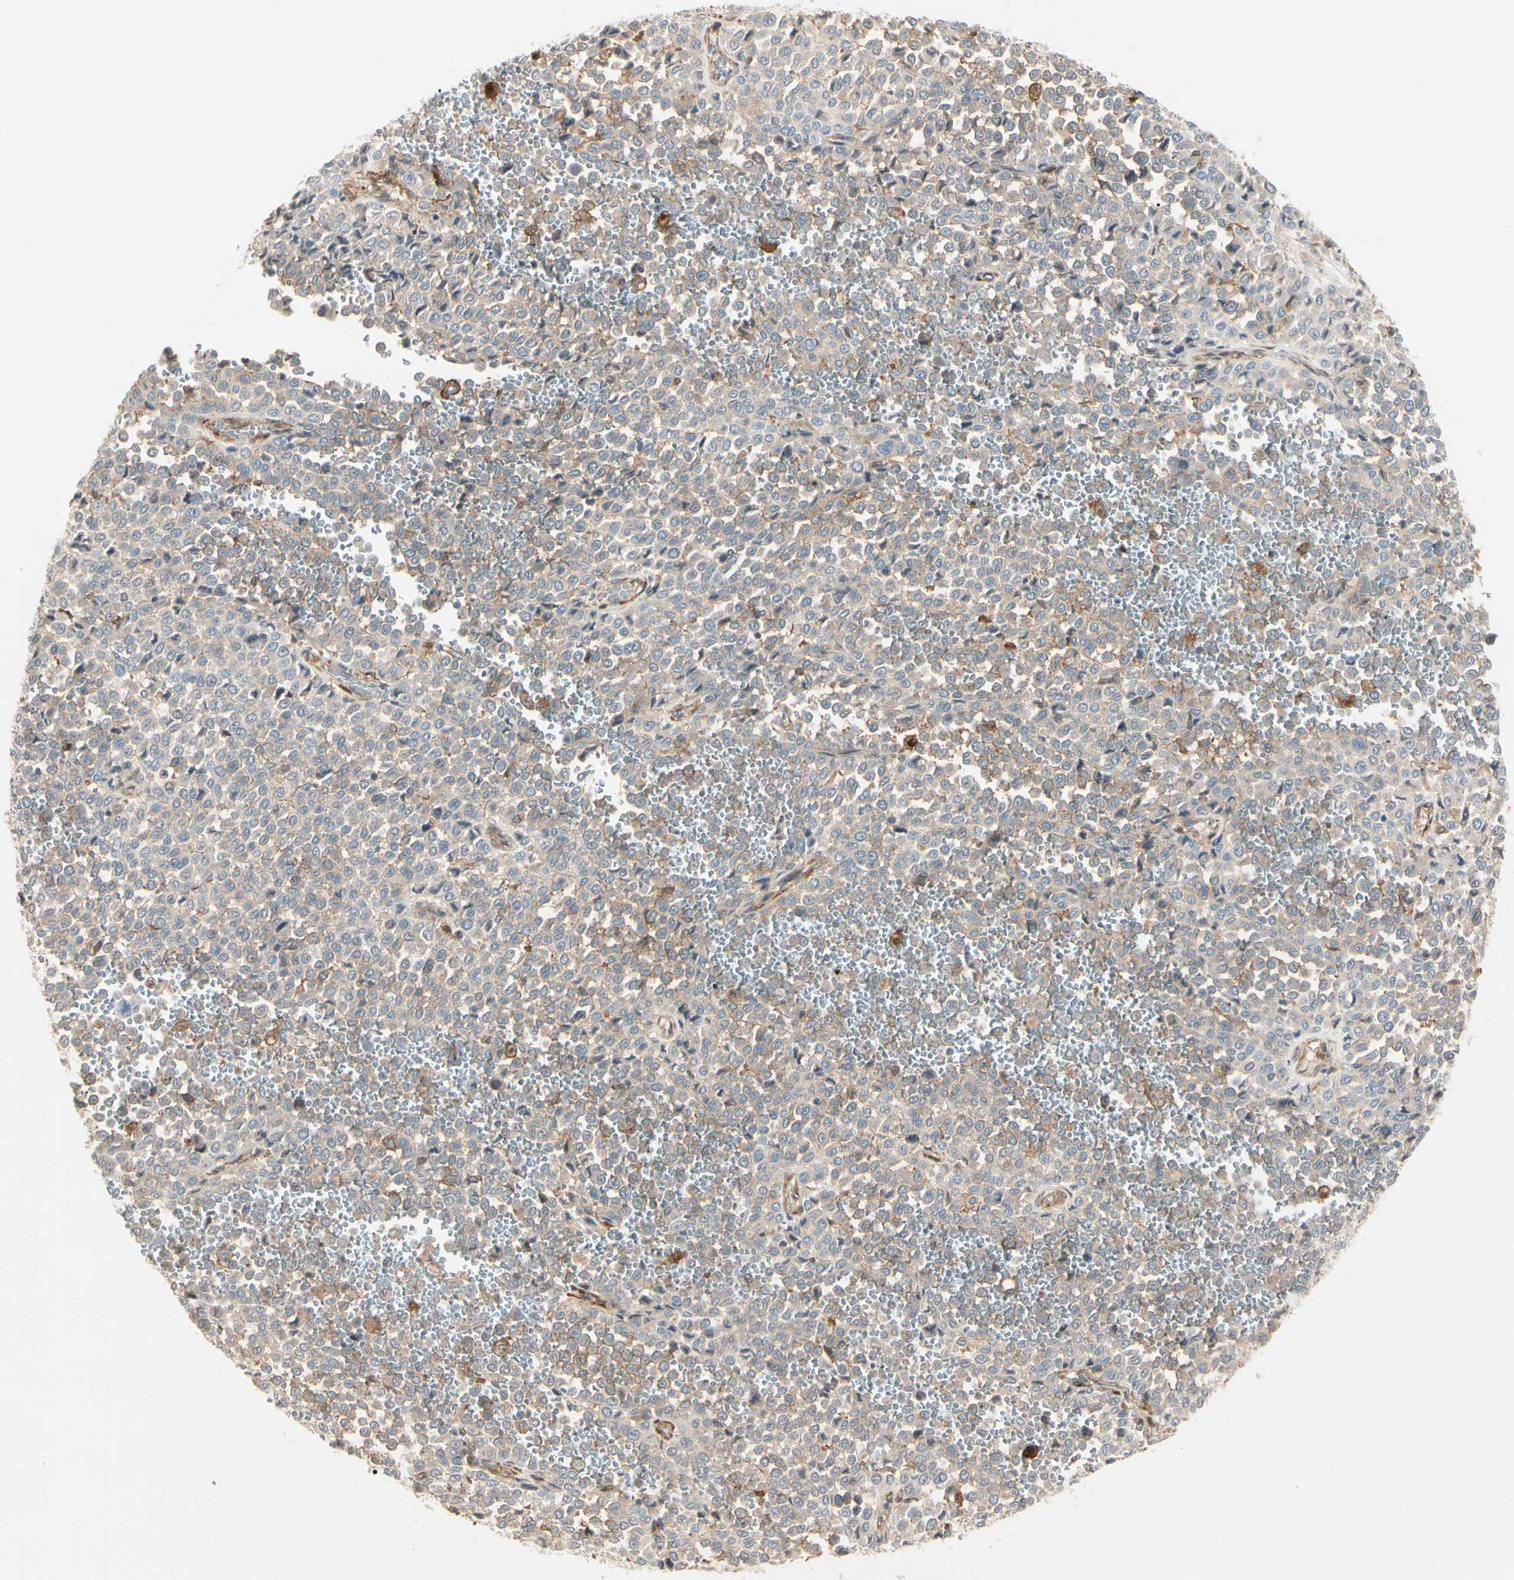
{"staining": {"intensity": "moderate", "quantity": ">75%", "location": "cytoplasmic/membranous"}, "tissue": "melanoma", "cell_type": "Tumor cells", "image_type": "cancer", "snomed": [{"axis": "morphology", "description": "Malignant melanoma, Metastatic site"}, {"axis": "topography", "description": "Pancreas"}], "caption": "A medium amount of moderate cytoplasmic/membranous expression is identified in approximately >75% of tumor cells in malignant melanoma (metastatic site) tissue.", "gene": "F2R", "patient": {"sex": "female", "age": 30}}